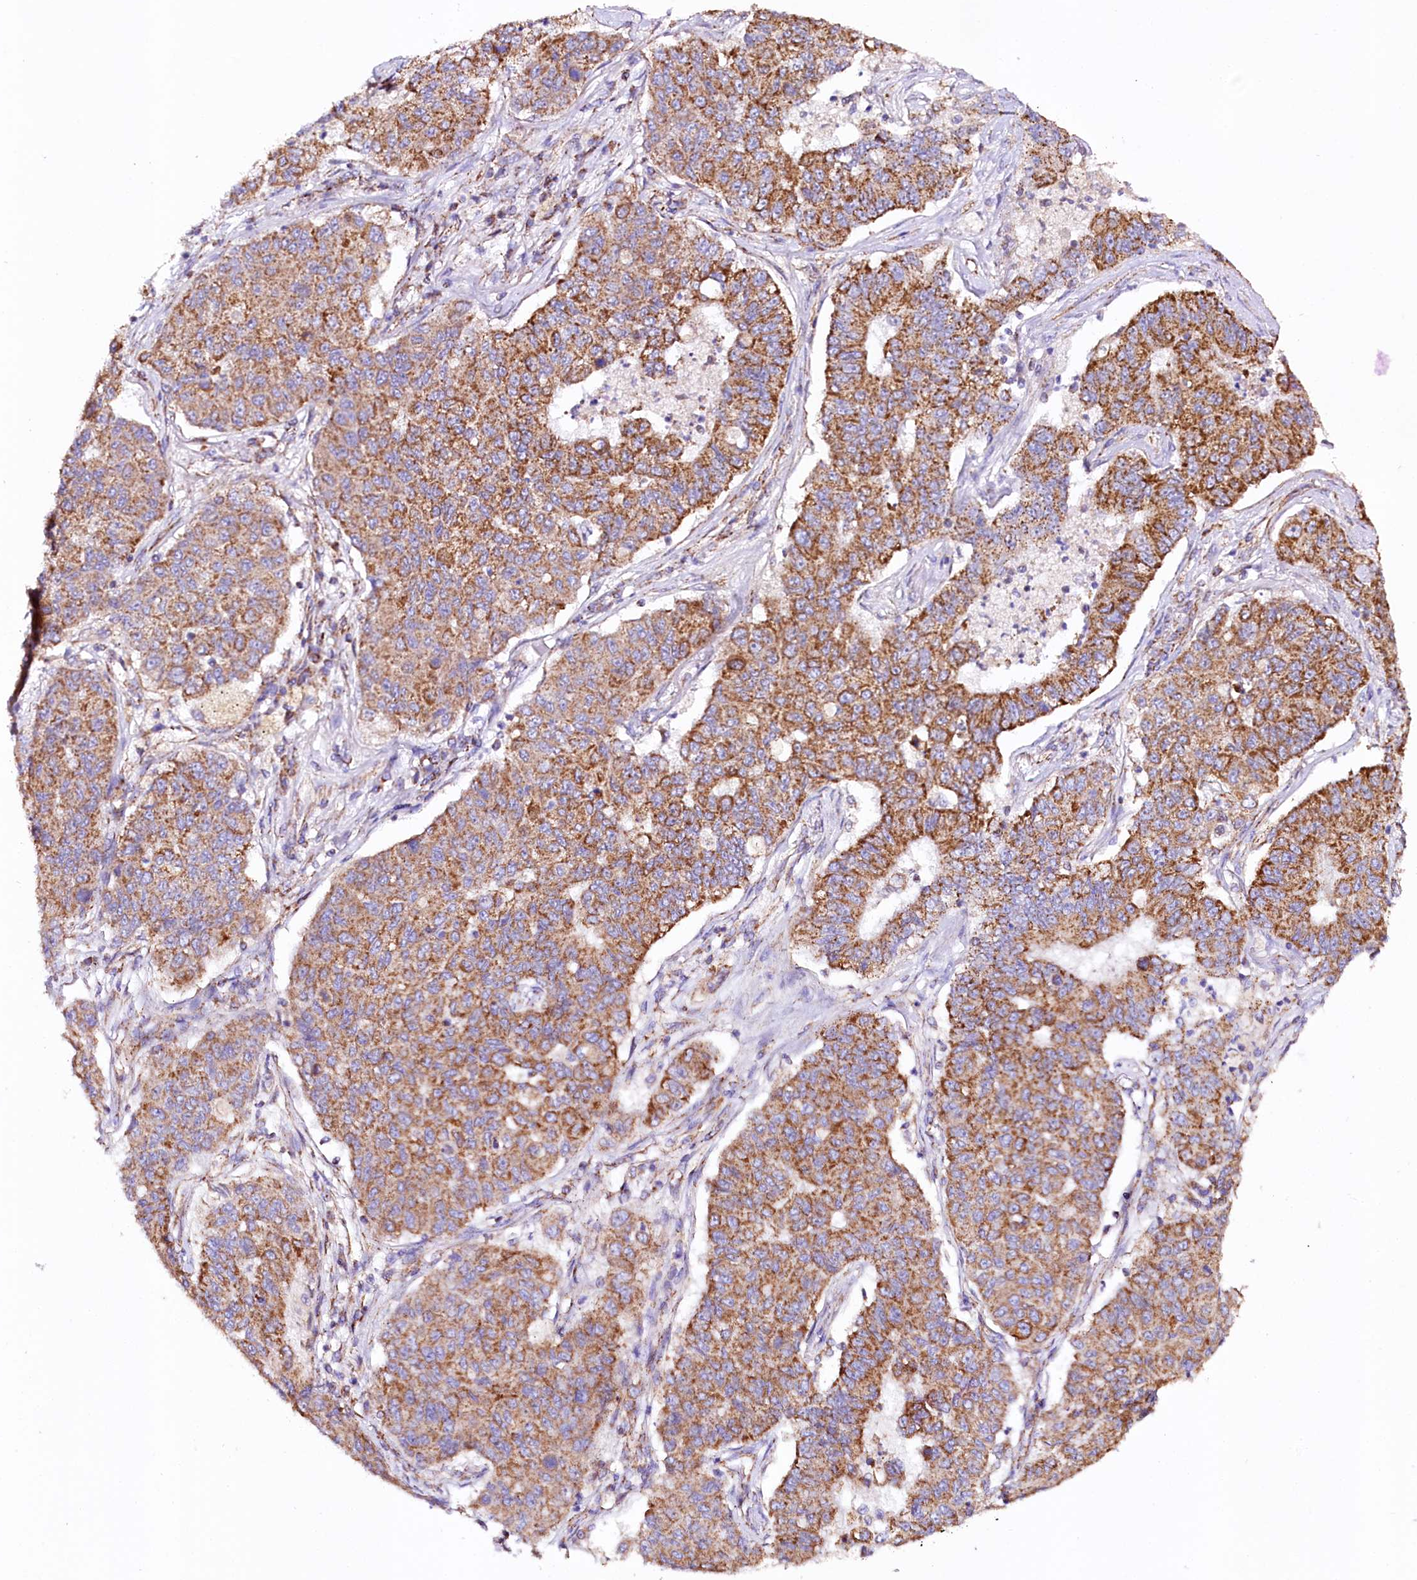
{"staining": {"intensity": "strong", "quantity": ">75%", "location": "cytoplasmic/membranous"}, "tissue": "lung cancer", "cell_type": "Tumor cells", "image_type": "cancer", "snomed": [{"axis": "morphology", "description": "Squamous cell carcinoma, NOS"}, {"axis": "topography", "description": "Lung"}], "caption": "Immunohistochemical staining of lung squamous cell carcinoma shows strong cytoplasmic/membranous protein expression in about >75% of tumor cells. The protein of interest is shown in brown color, while the nuclei are stained blue.", "gene": "APLP2", "patient": {"sex": "male", "age": 74}}